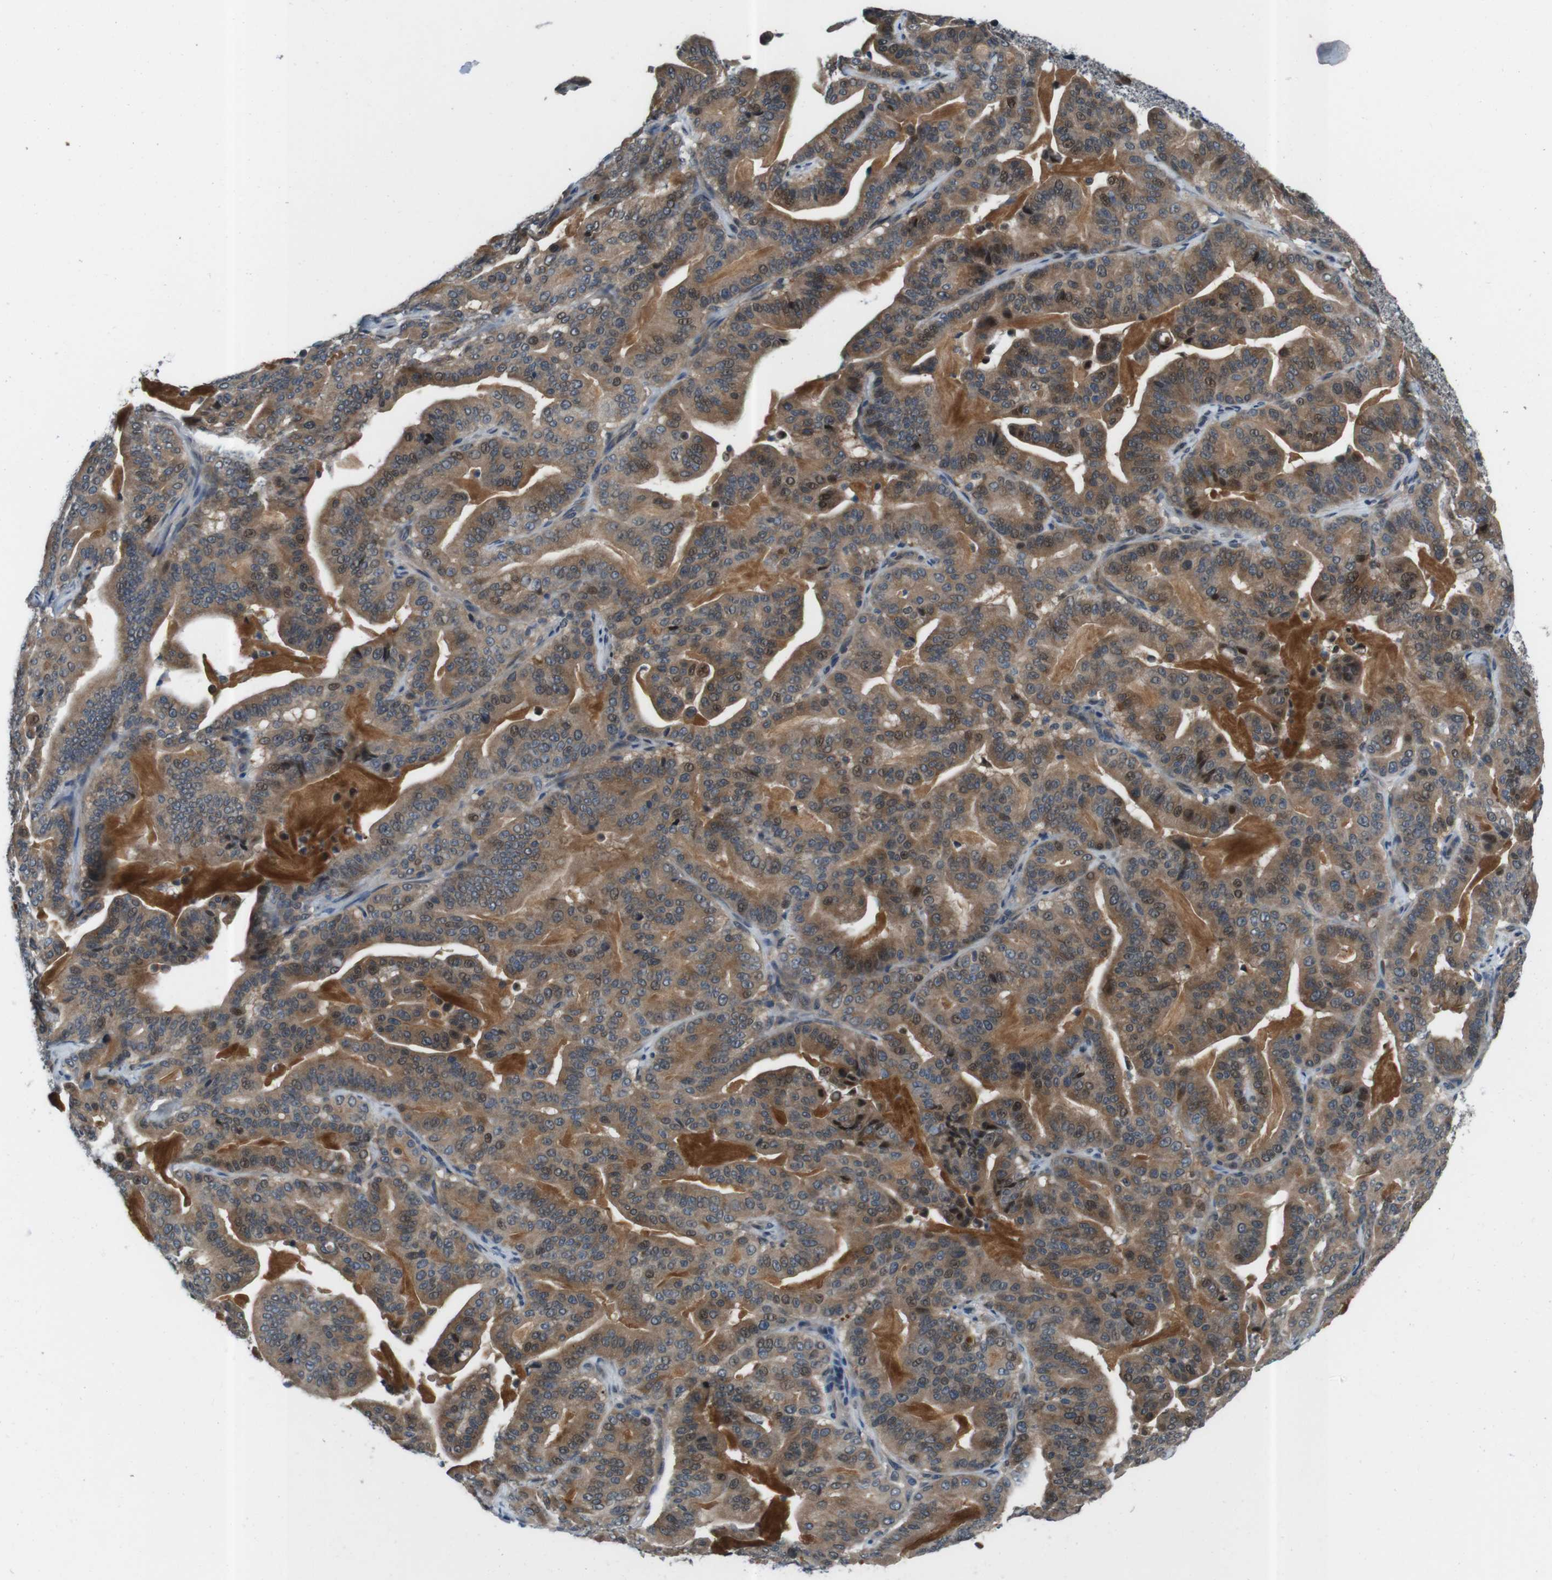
{"staining": {"intensity": "moderate", "quantity": ">75%", "location": "cytoplasmic/membranous,nuclear"}, "tissue": "pancreatic cancer", "cell_type": "Tumor cells", "image_type": "cancer", "snomed": [{"axis": "morphology", "description": "Adenocarcinoma, NOS"}, {"axis": "topography", "description": "Pancreas"}], "caption": "Immunohistochemistry of pancreatic cancer demonstrates medium levels of moderate cytoplasmic/membranous and nuclear expression in about >75% of tumor cells. The protein is stained brown, and the nuclei are stained in blue (DAB (3,3'-diaminobenzidine) IHC with brightfield microscopy, high magnification).", "gene": "LRP5", "patient": {"sex": "male", "age": 63}}